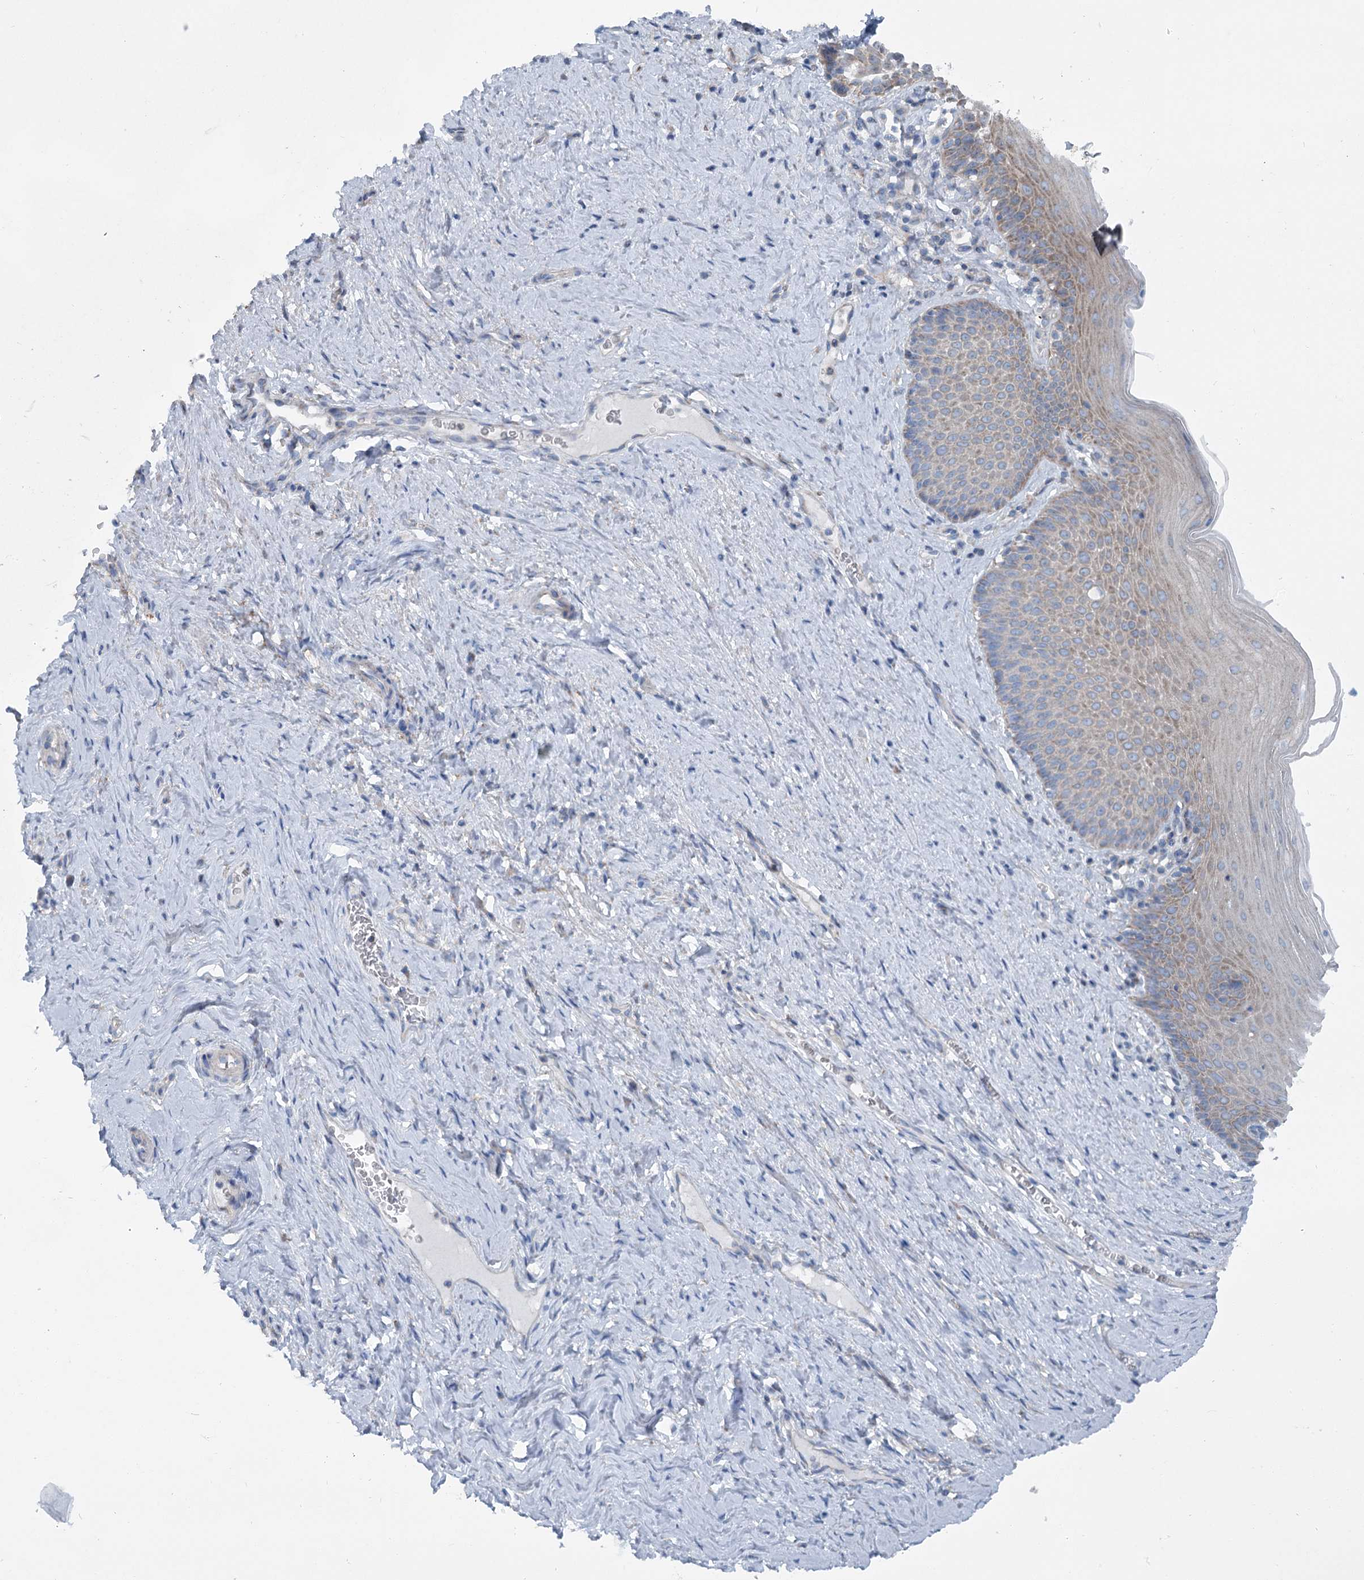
{"staining": {"intensity": "moderate", "quantity": "<25%", "location": "cytoplasmic/membranous"}, "tissue": "cervix", "cell_type": "Glandular cells", "image_type": "normal", "snomed": [{"axis": "morphology", "description": "Normal tissue, NOS"}, {"axis": "topography", "description": "Cervix"}], "caption": "Cervix stained with a brown dye reveals moderate cytoplasmic/membranous positive positivity in about <25% of glandular cells.", "gene": "MARK2", "patient": {"sex": "female", "age": 42}}